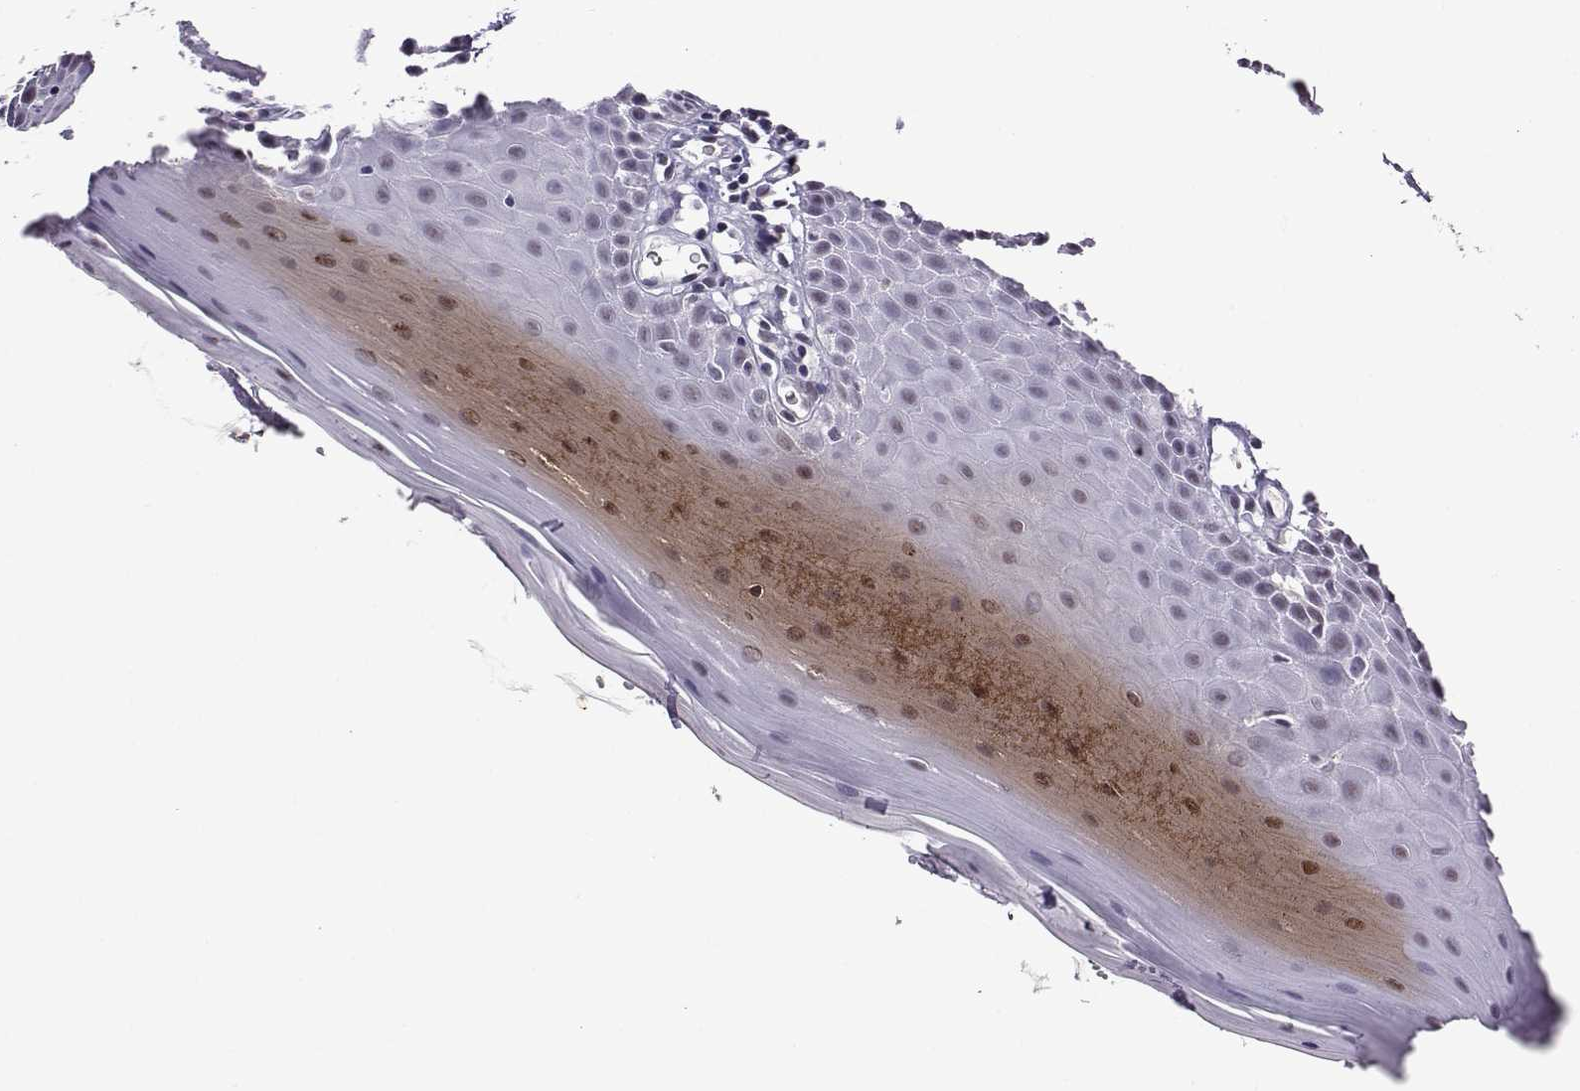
{"staining": {"intensity": "moderate", "quantity": "<25%", "location": "cytoplasmic/membranous,nuclear"}, "tissue": "oral mucosa", "cell_type": "Squamous epithelial cells", "image_type": "normal", "snomed": [{"axis": "morphology", "description": "Normal tissue, NOS"}, {"axis": "topography", "description": "Oral tissue"}], "caption": "Immunohistochemistry (IHC) histopathology image of unremarkable oral mucosa: oral mucosa stained using immunohistochemistry displays low levels of moderate protein expression localized specifically in the cytoplasmic/membranous,nuclear of squamous epithelial cells, appearing as a cytoplasmic/membranous,nuclear brown color.", "gene": "LRFN2", "patient": {"sex": "male", "age": 81}}